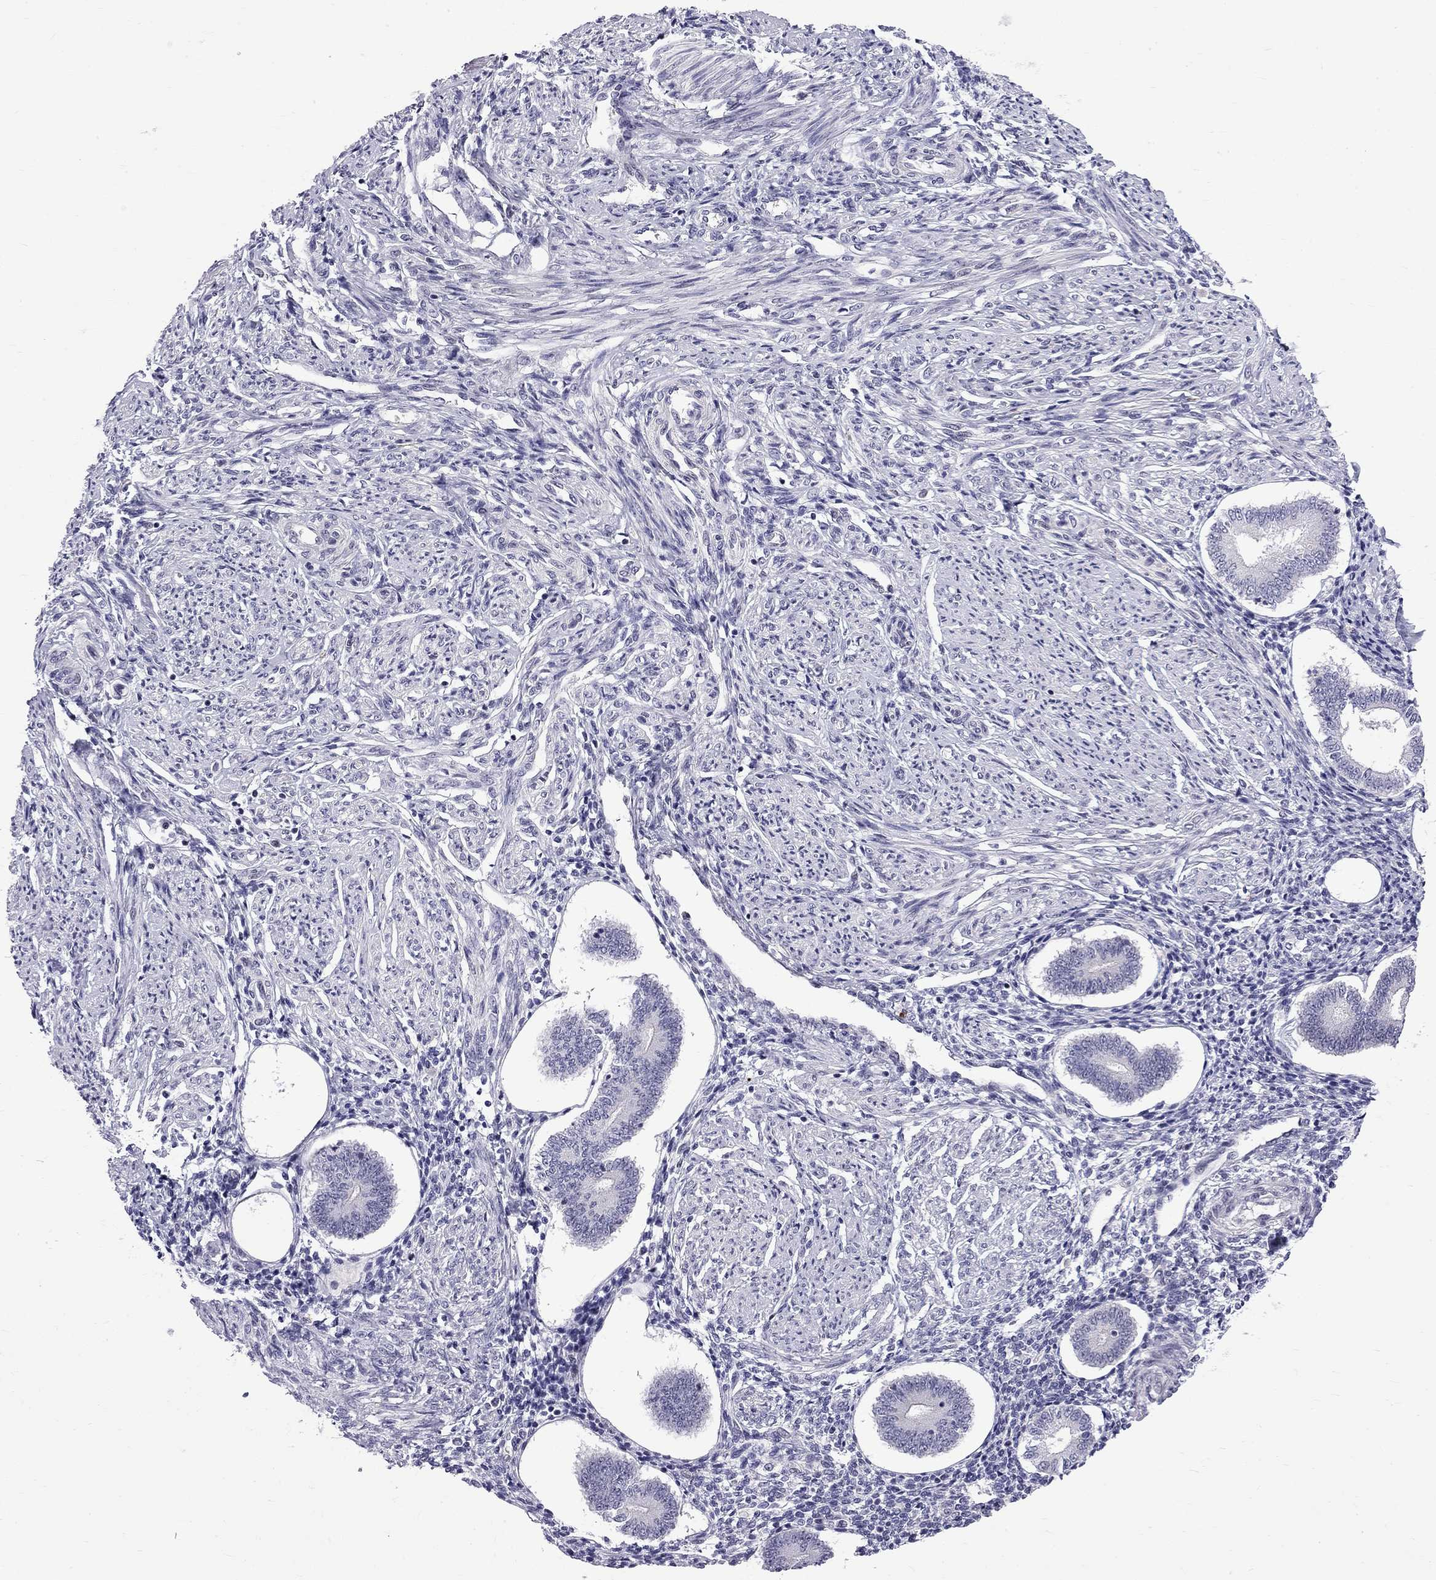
{"staining": {"intensity": "negative", "quantity": "none", "location": "none"}, "tissue": "endometrium", "cell_type": "Cells in endometrial stroma", "image_type": "normal", "snomed": [{"axis": "morphology", "description": "Normal tissue, NOS"}, {"axis": "topography", "description": "Endometrium"}], "caption": "This is an immunohistochemistry image of benign endometrium. There is no expression in cells in endometrial stroma.", "gene": "RTL9", "patient": {"sex": "female", "age": 40}}